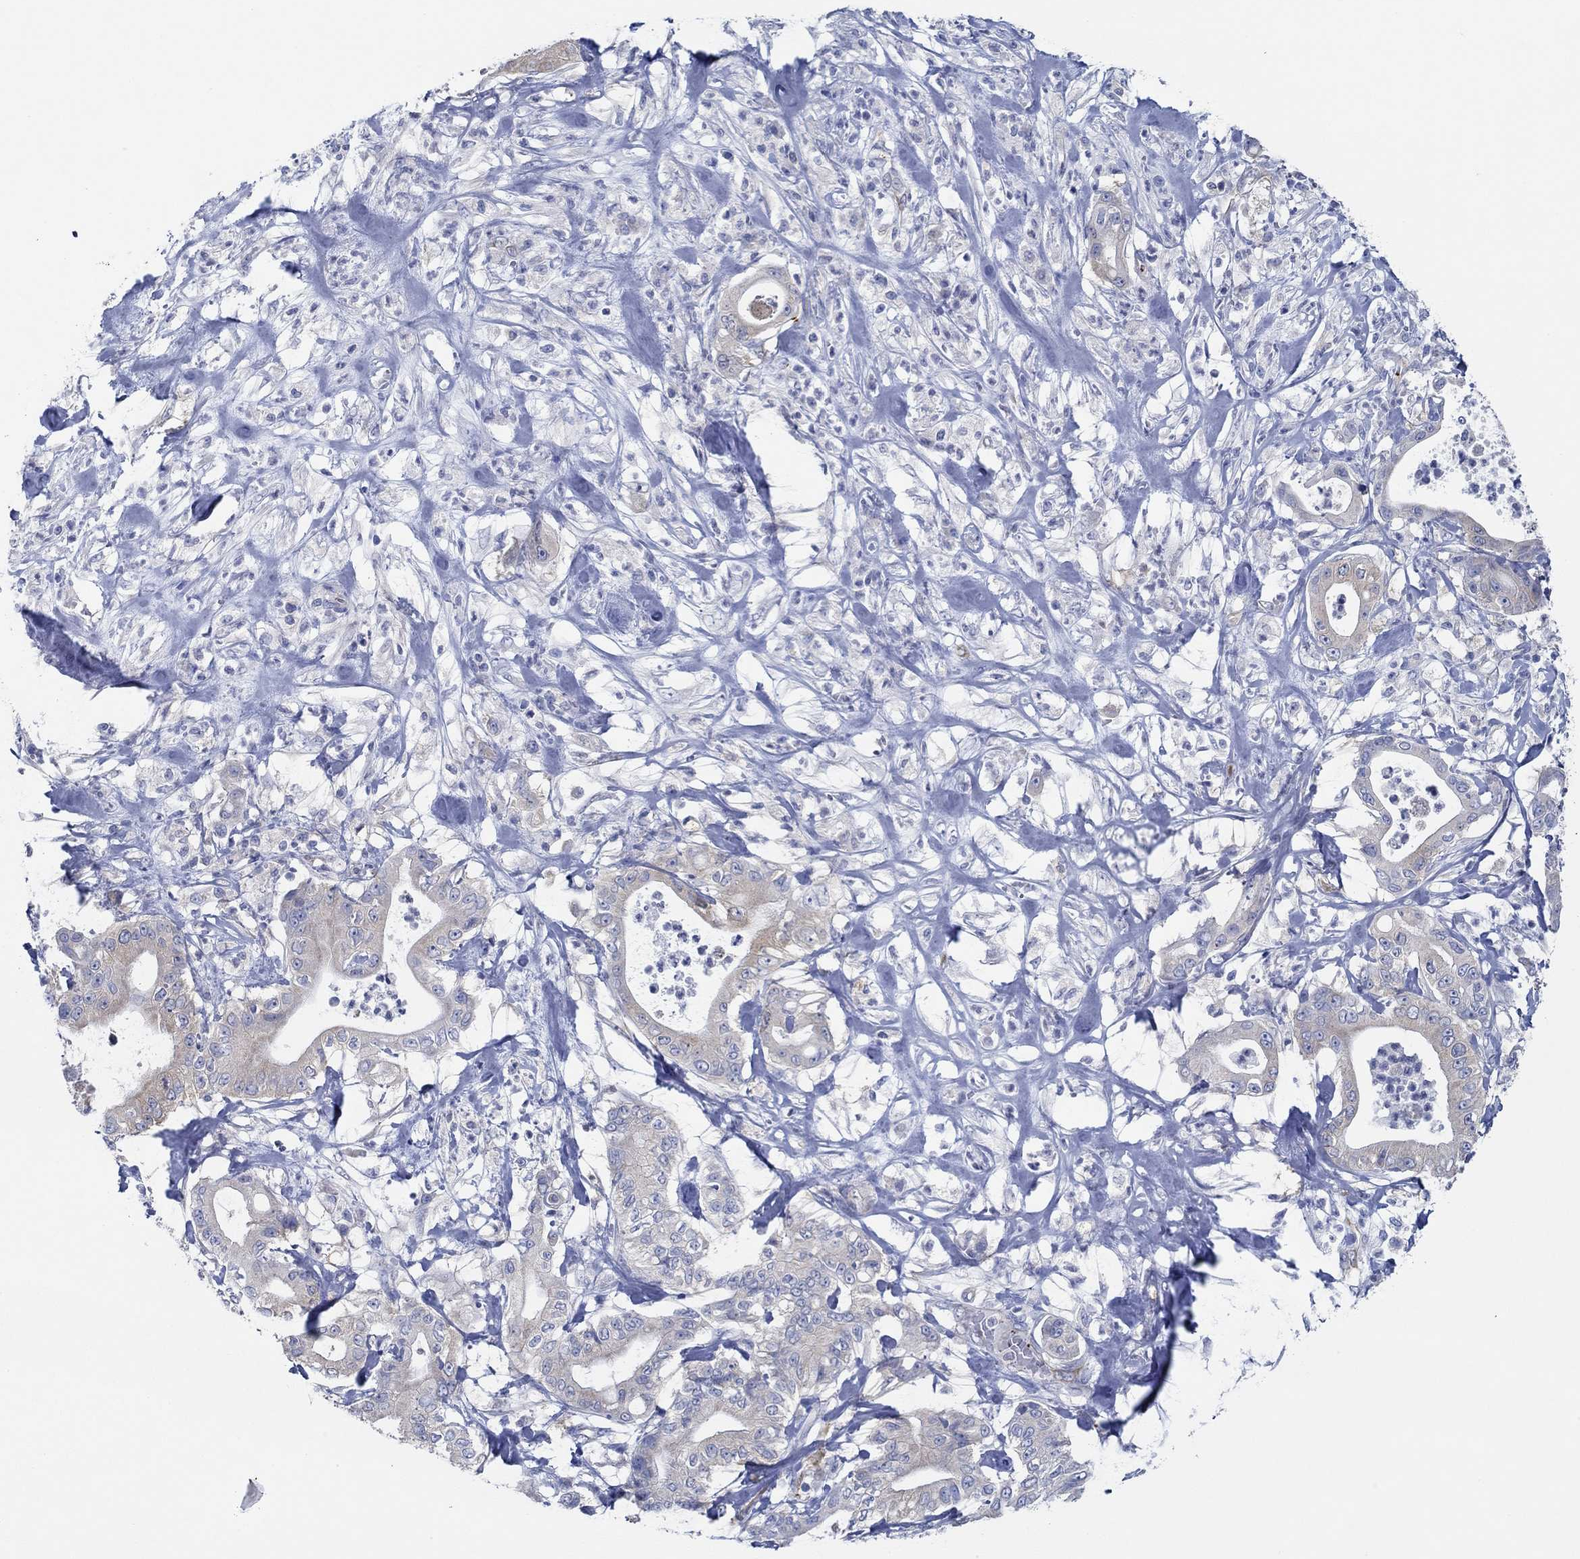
{"staining": {"intensity": "weak", "quantity": "25%-75%", "location": "cytoplasmic/membranous"}, "tissue": "pancreatic cancer", "cell_type": "Tumor cells", "image_type": "cancer", "snomed": [{"axis": "morphology", "description": "Adenocarcinoma, NOS"}, {"axis": "topography", "description": "Pancreas"}], "caption": "Pancreatic cancer stained with a brown dye exhibits weak cytoplasmic/membranous positive staining in about 25%-75% of tumor cells.", "gene": "SLC27A3", "patient": {"sex": "male", "age": 71}}